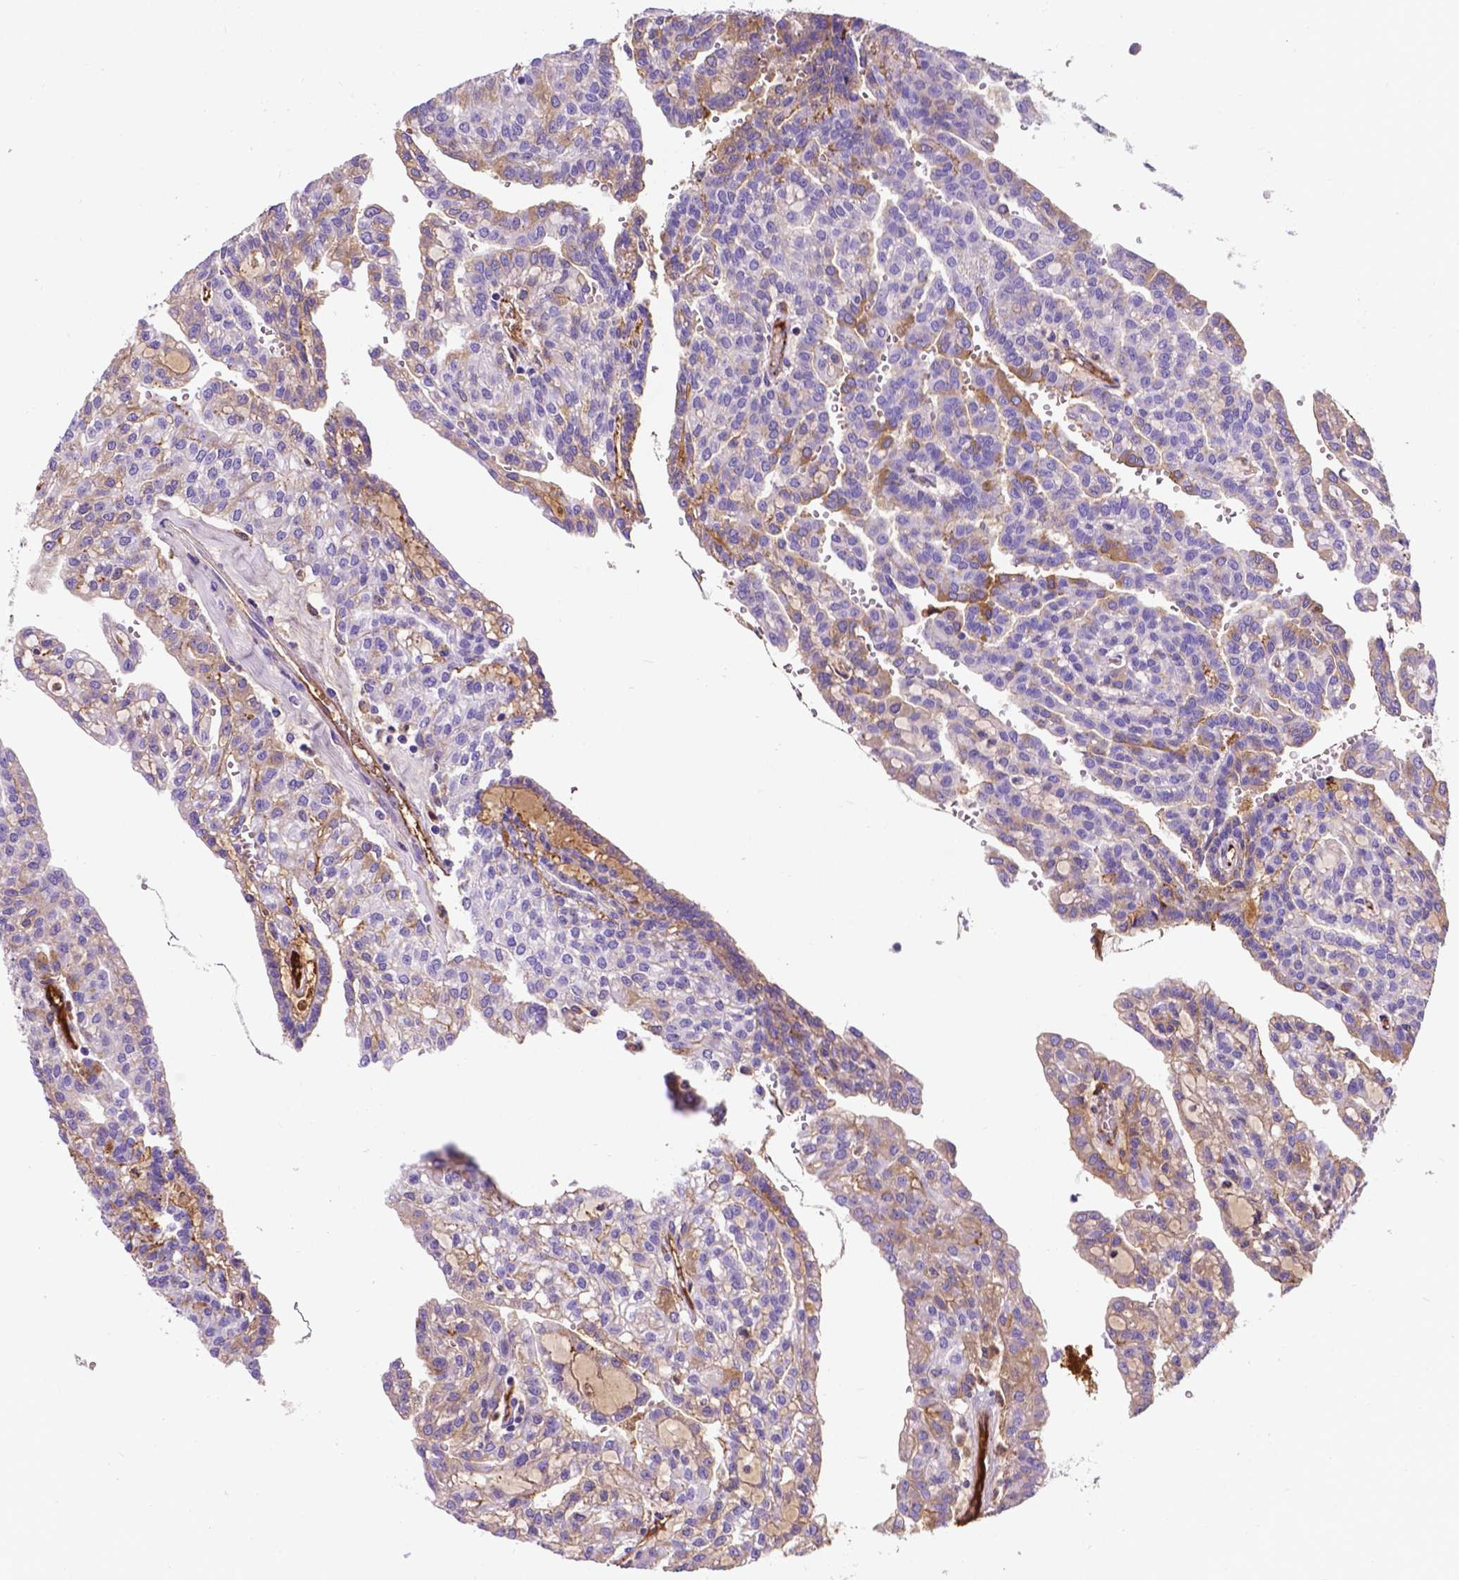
{"staining": {"intensity": "negative", "quantity": "none", "location": "none"}, "tissue": "renal cancer", "cell_type": "Tumor cells", "image_type": "cancer", "snomed": [{"axis": "morphology", "description": "Adenocarcinoma, NOS"}, {"axis": "topography", "description": "Kidney"}], "caption": "High magnification brightfield microscopy of renal adenocarcinoma stained with DAB (3,3'-diaminobenzidine) (brown) and counterstained with hematoxylin (blue): tumor cells show no significant staining.", "gene": "APOE", "patient": {"sex": "male", "age": 63}}